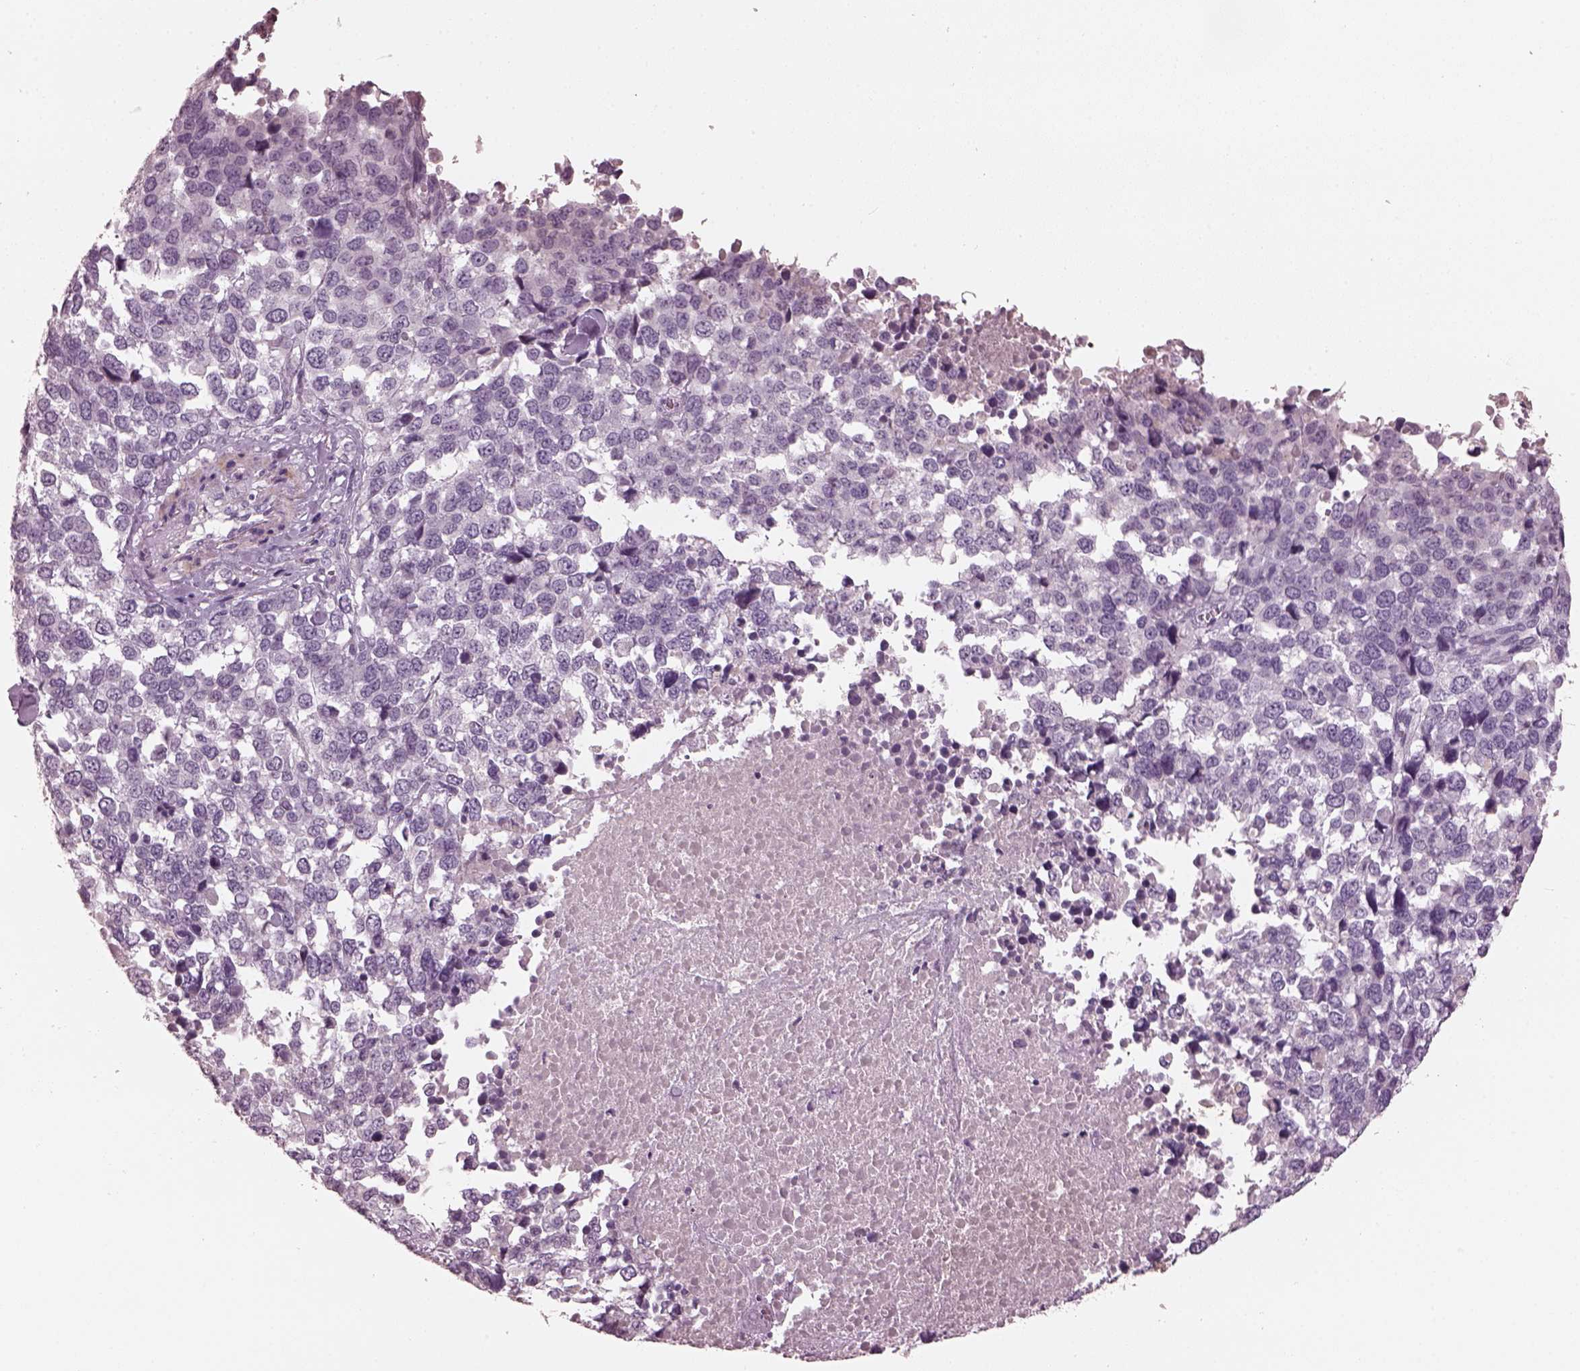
{"staining": {"intensity": "negative", "quantity": "none", "location": "none"}, "tissue": "melanoma", "cell_type": "Tumor cells", "image_type": "cancer", "snomed": [{"axis": "morphology", "description": "Malignant melanoma, Metastatic site"}, {"axis": "topography", "description": "Skin"}], "caption": "Malignant melanoma (metastatic site) was stained to show a protein in brown. There is no significant expression in tumor cells. The staining was performed using DAB (3,3'-diaminobenzidine) to visualize the protein expression in brown, while the nuclei were stained in blue with hematoxylin (Magnification: 20x).", "gene": "OPTC", "patient": {"sex": "male", "age": 84}}